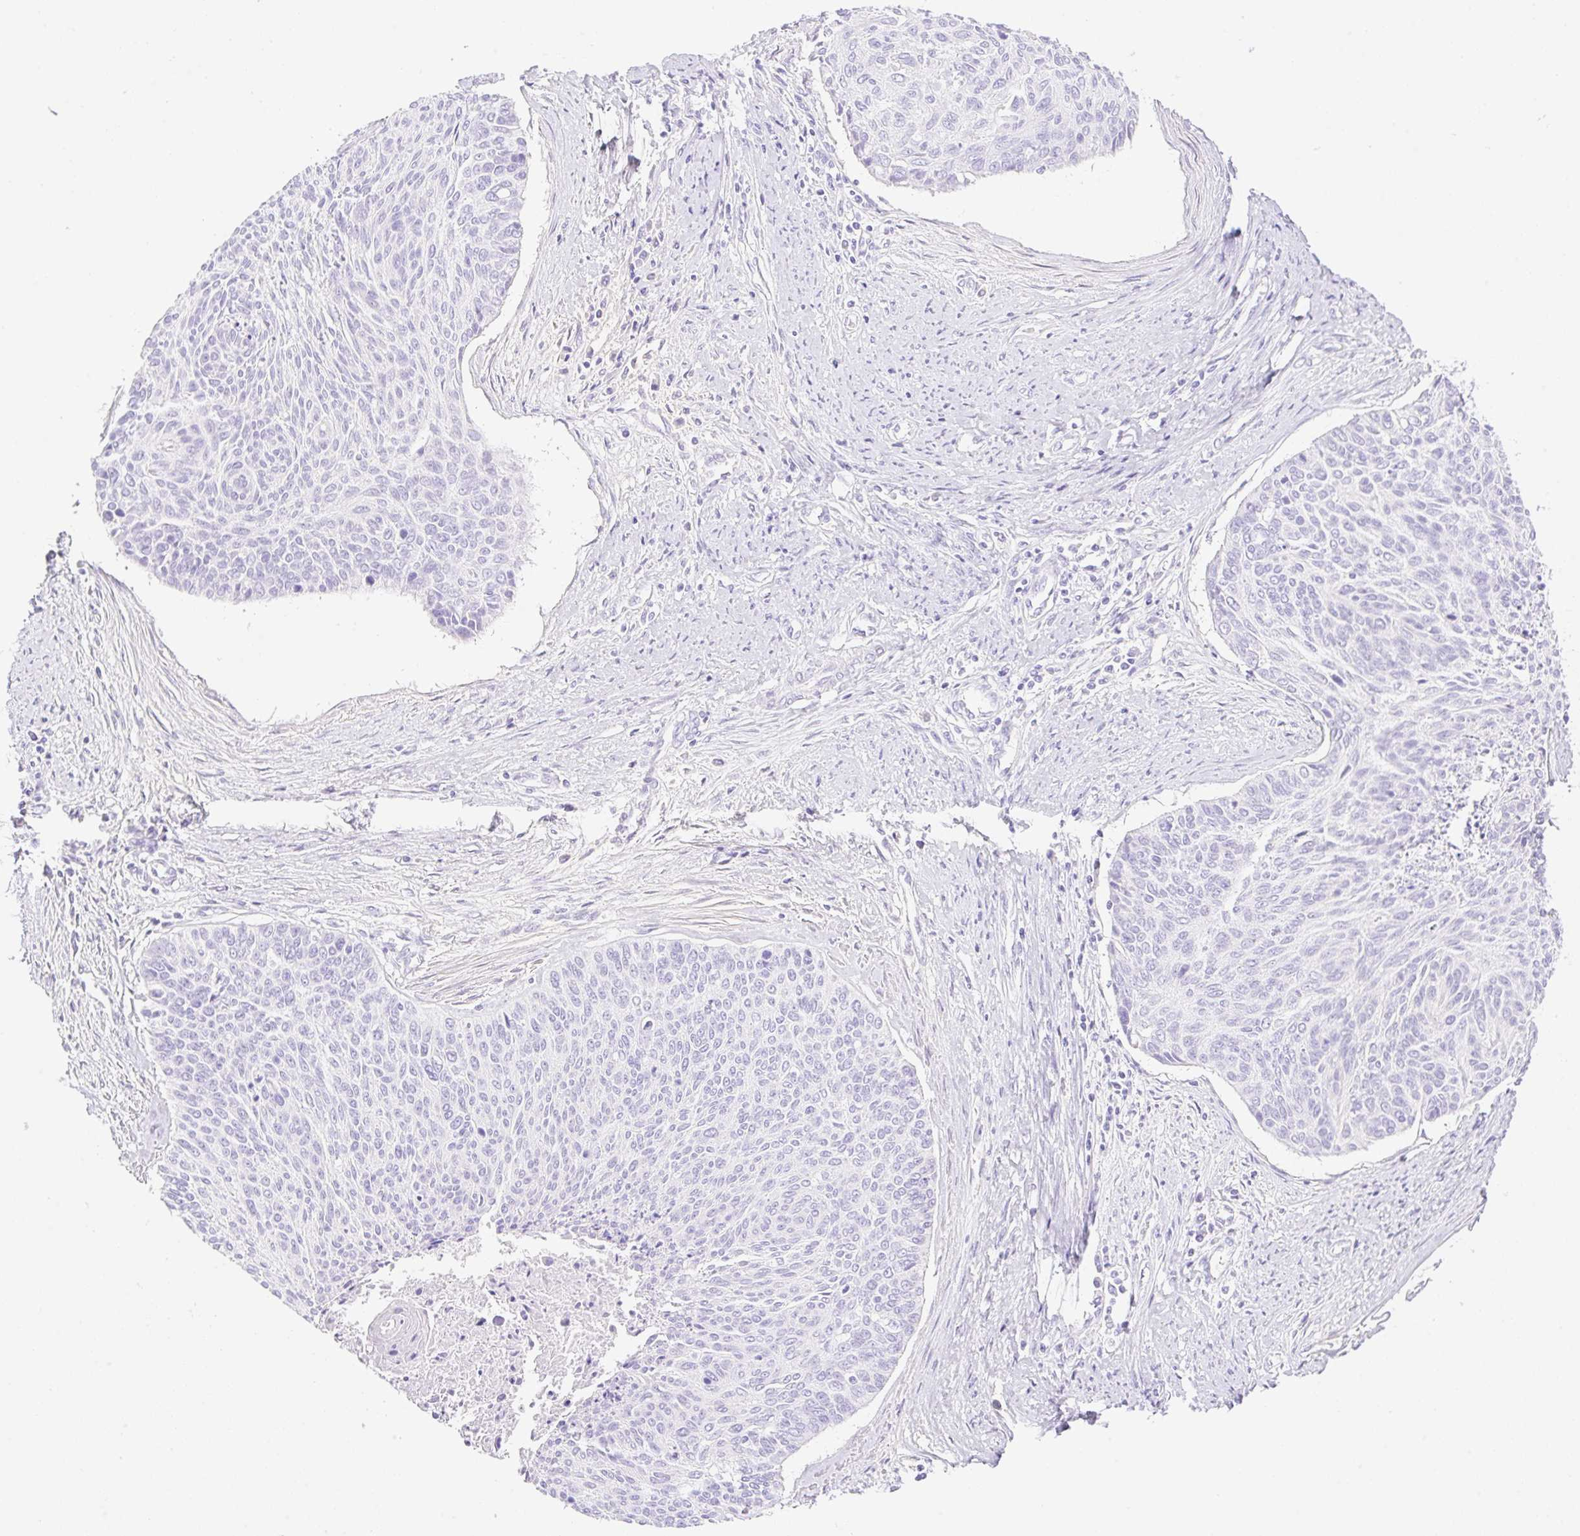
{"staining": {"intensity": "negative", "quantity": "none", "location": "none"}, "tissue": "cervical cancer", "cell_type": "Tumor cells", "image_type": "cancer", "snomed": [{"axis": "morphology", "description": "Squamous cell carcinoma, NOS"}, {"axis": "topography", "description": "Cervix"}], "caption": "DAB immunohistochemical staining of cervical squamous cell carcinoma reveals no significant expression in tumor cells.", "gene": "CDX1", "patient": {"sex": "female", "age": 55}}